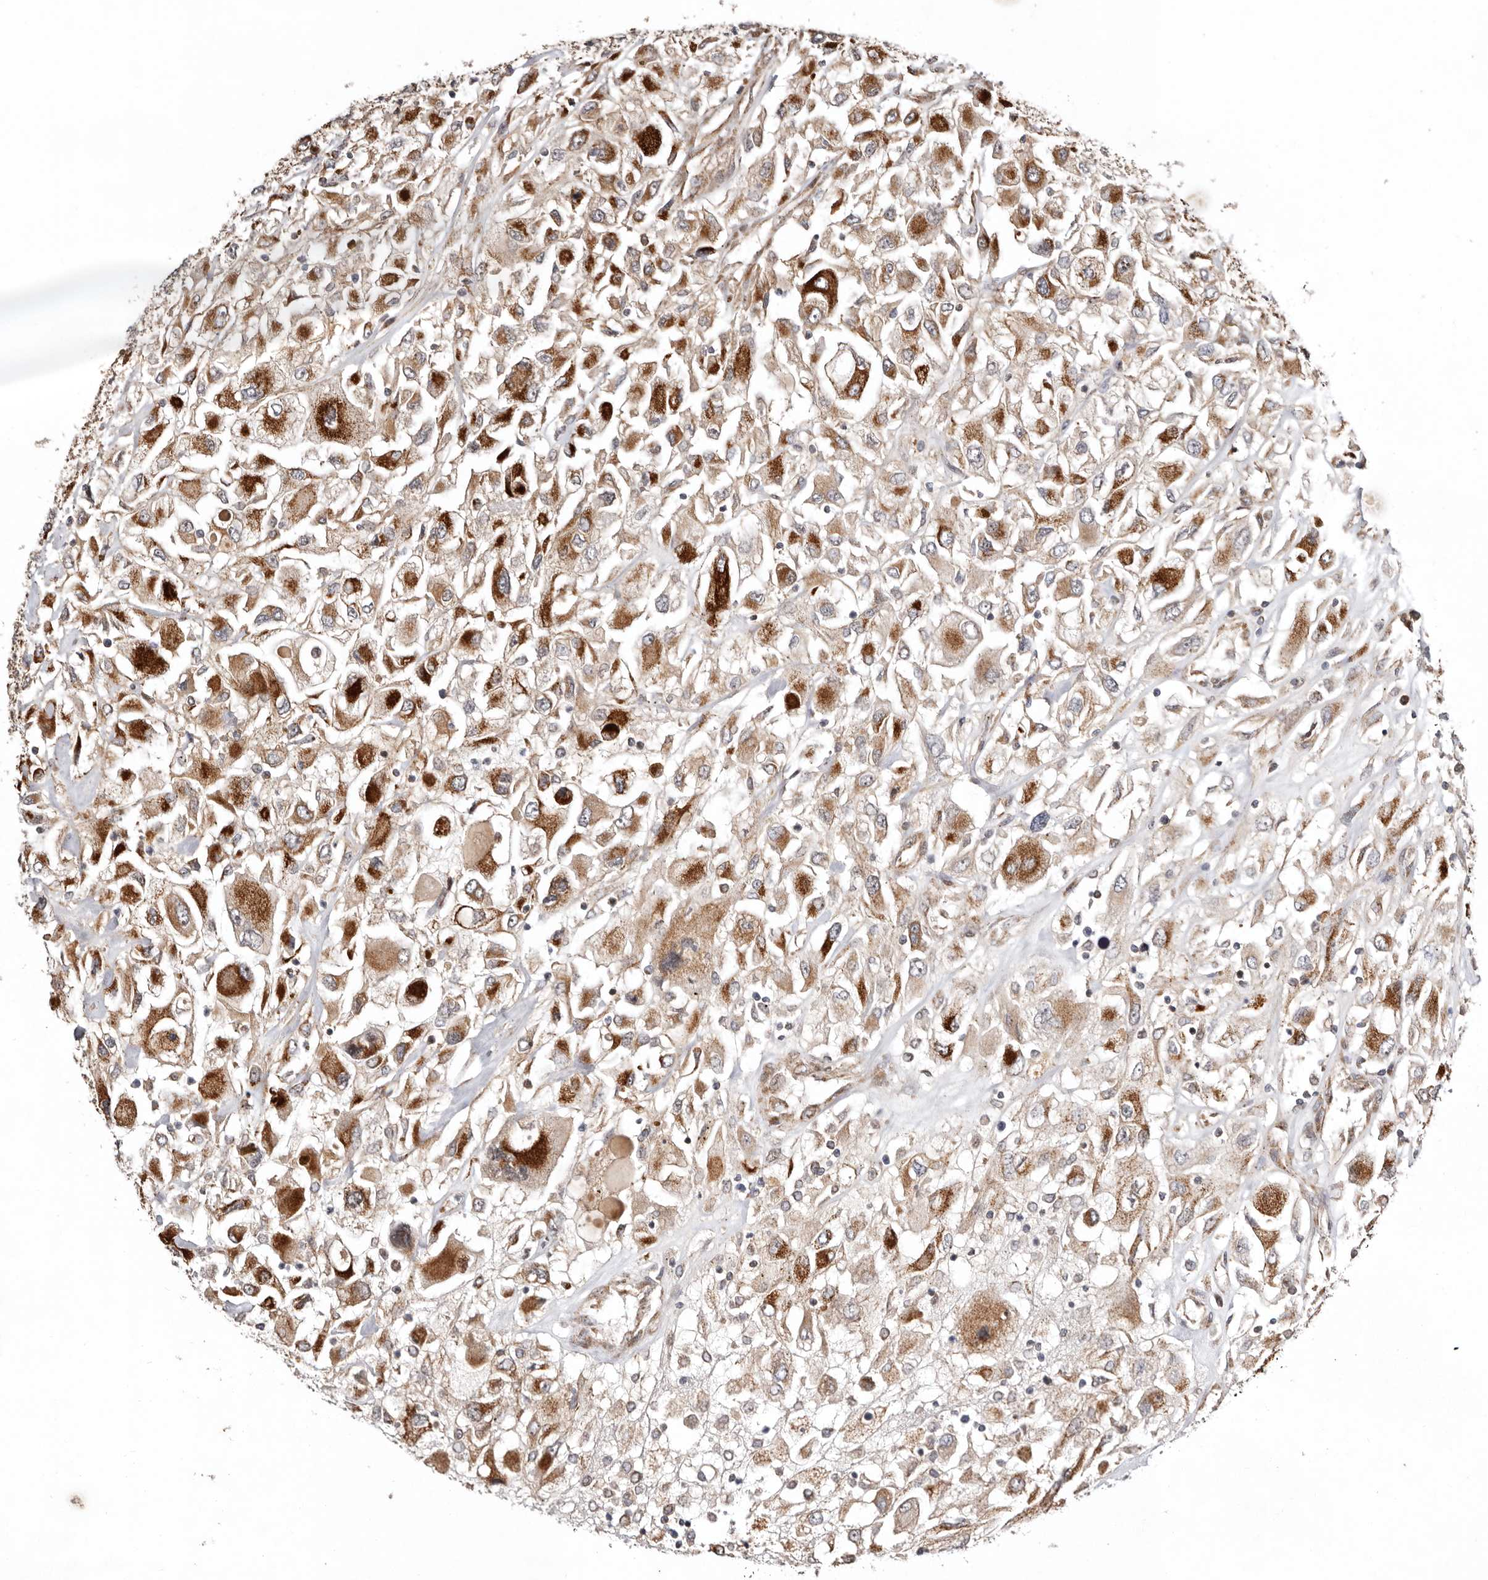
{"staining": {"intensity": "strong", "quantity": ">75%", "location": "cytoplasmic/membranous"}, "tissue": "renal cancer", "cell_type": "Tumor cells", "image_type": "cancer", "snomed": [{"axis": "morphology", "description": "Adenocarcinoma, NOS"}, {"axis": "topography", "description": "Kidney"}], "caption": "Immunohistochemistry (IHC) histopathology image of human renal cancer stained for a protein (brown), which reveals high levels of strong cytoplasmic/membranous staining in about >75% of tumor cells.", "gene": "PROKR1", "patient": {"sex": "female", "age": 52}}